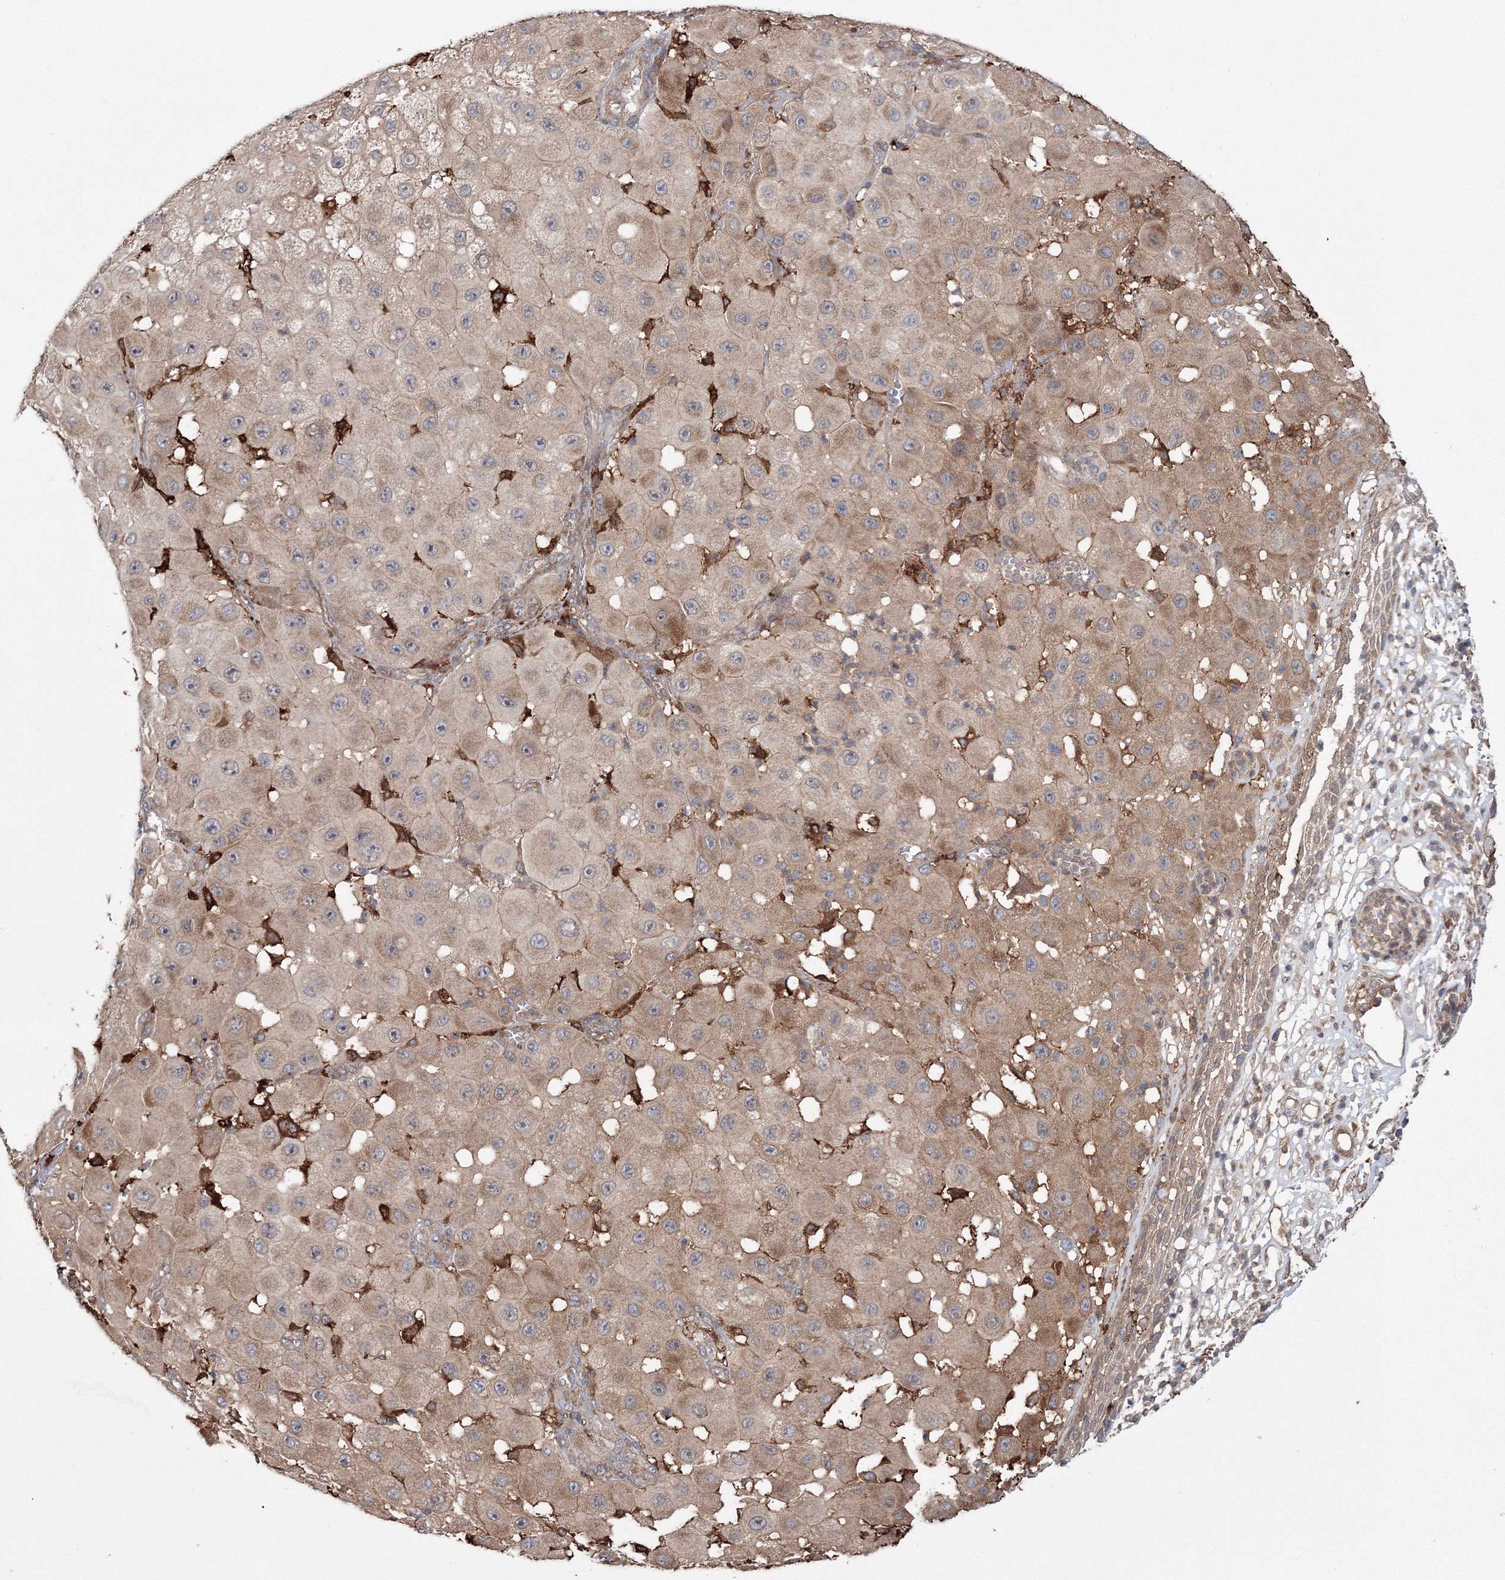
{"staining": {"intensity": "weak", "quantity": "25%-75%", "location": "cytoplasmic/membranous"}, "tissue": "melanoma", "cell_type": "Tumor cells", "image_type": "cancer", "snomed": [{"axis": "morphology", "description": "Malignant melanoma, NOS"}, {"axis": "topography", "description": "Skin"}], "caption": "Human melanoma stained with a protein marker reveals weak staining in tumor cells.", "gene": "RANBP3L", "patient": {"sex": "female", "age": 81}}